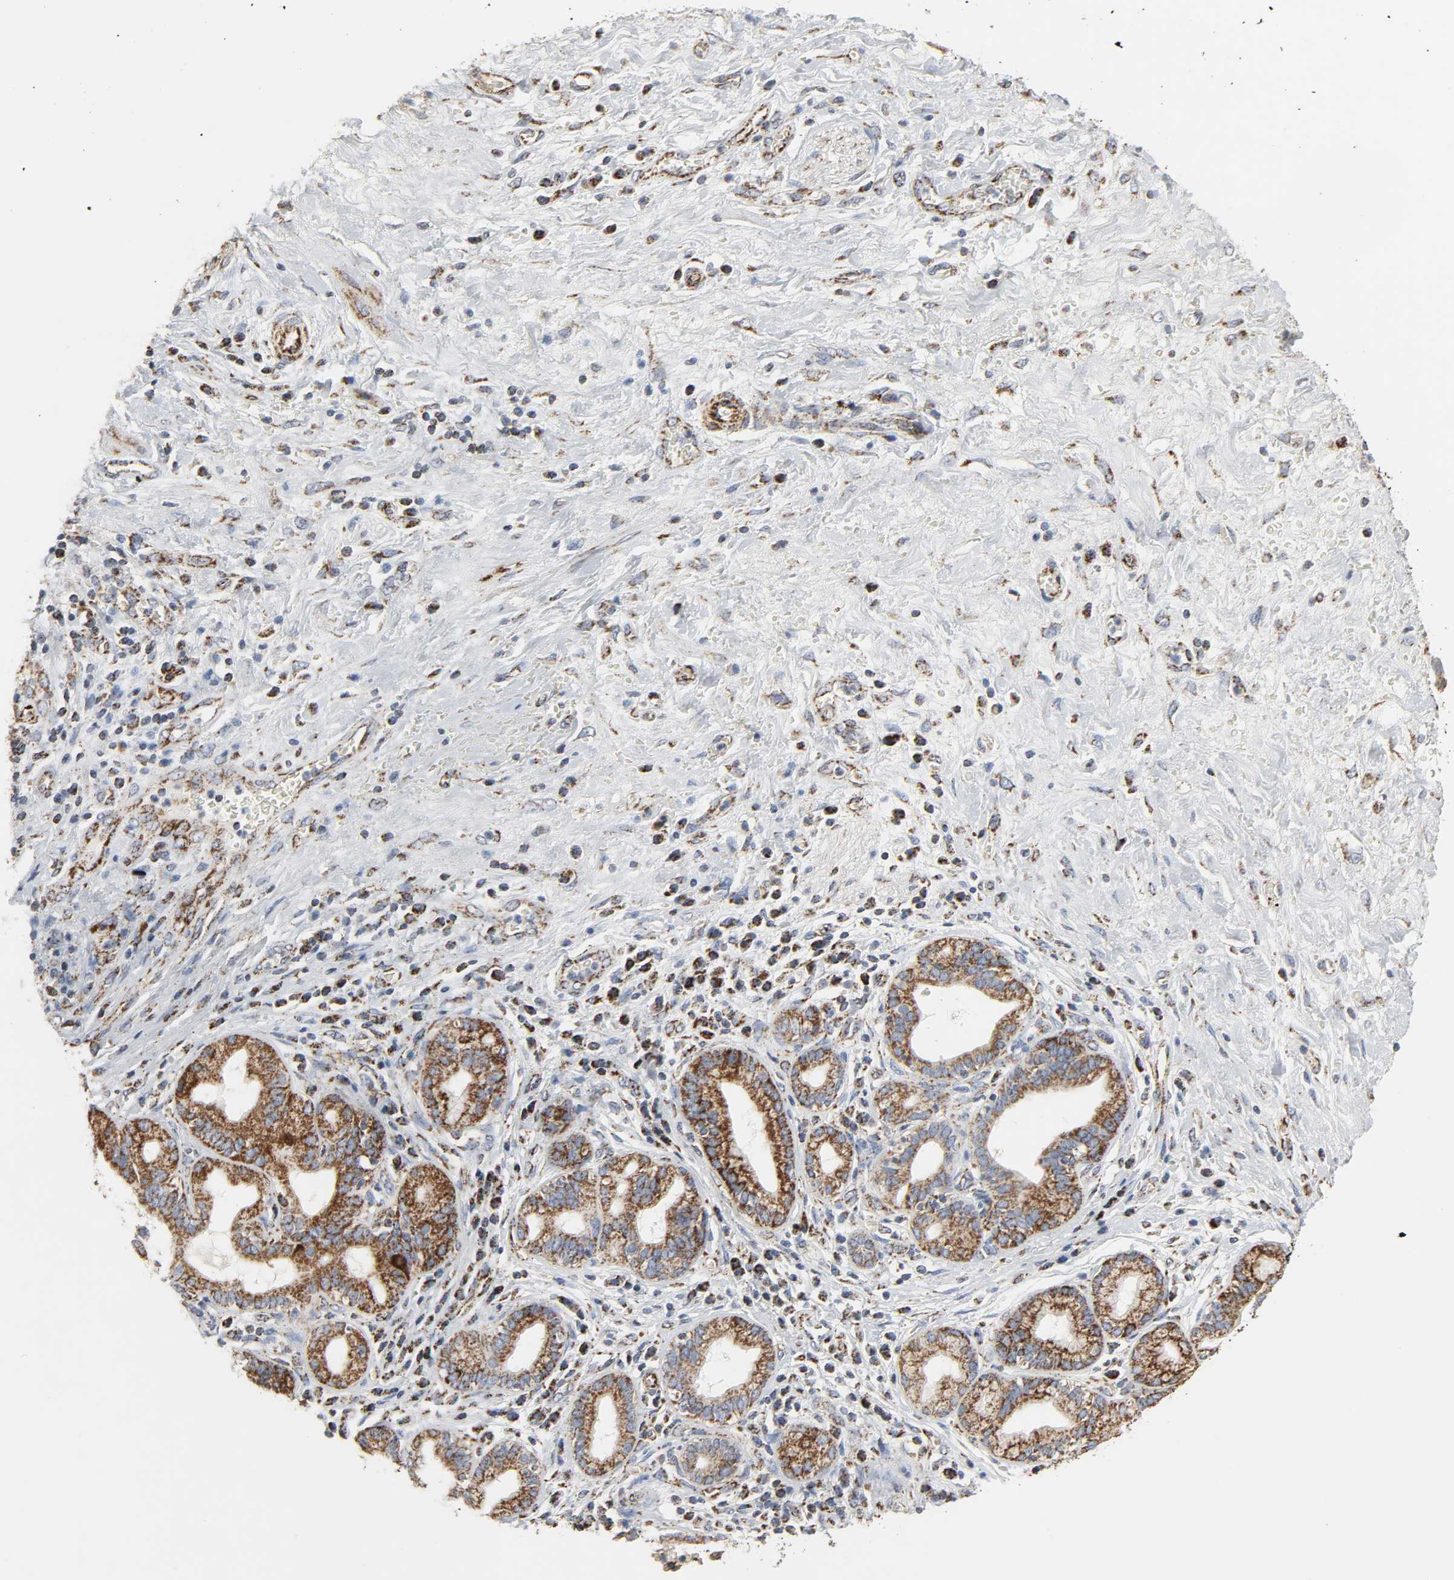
{"staining": {"intensity": "moderate", "quantity": ">75%", "location": "cytoplasmic/membranous"}, "tissue": "pancreatic cancer", "cell_type": "Tumor cells", "image_type": "cancer", "snomed": [{"axis": "morphology", "description": "Adenocarcinoma, NOS"}, {"axis": "topography", "description": "Pancreas"}], "caption": "DAB (3,3'-diaminobenzidine) immunohistochemical staining of human pancreatic cancer (adenocarcinoma) displays moderate cytoplasmic/membranous protein expression in approximately >75% of tumor cells.", "gene": "ACAT1", "patient": {"sex": "female", "age": 73}}